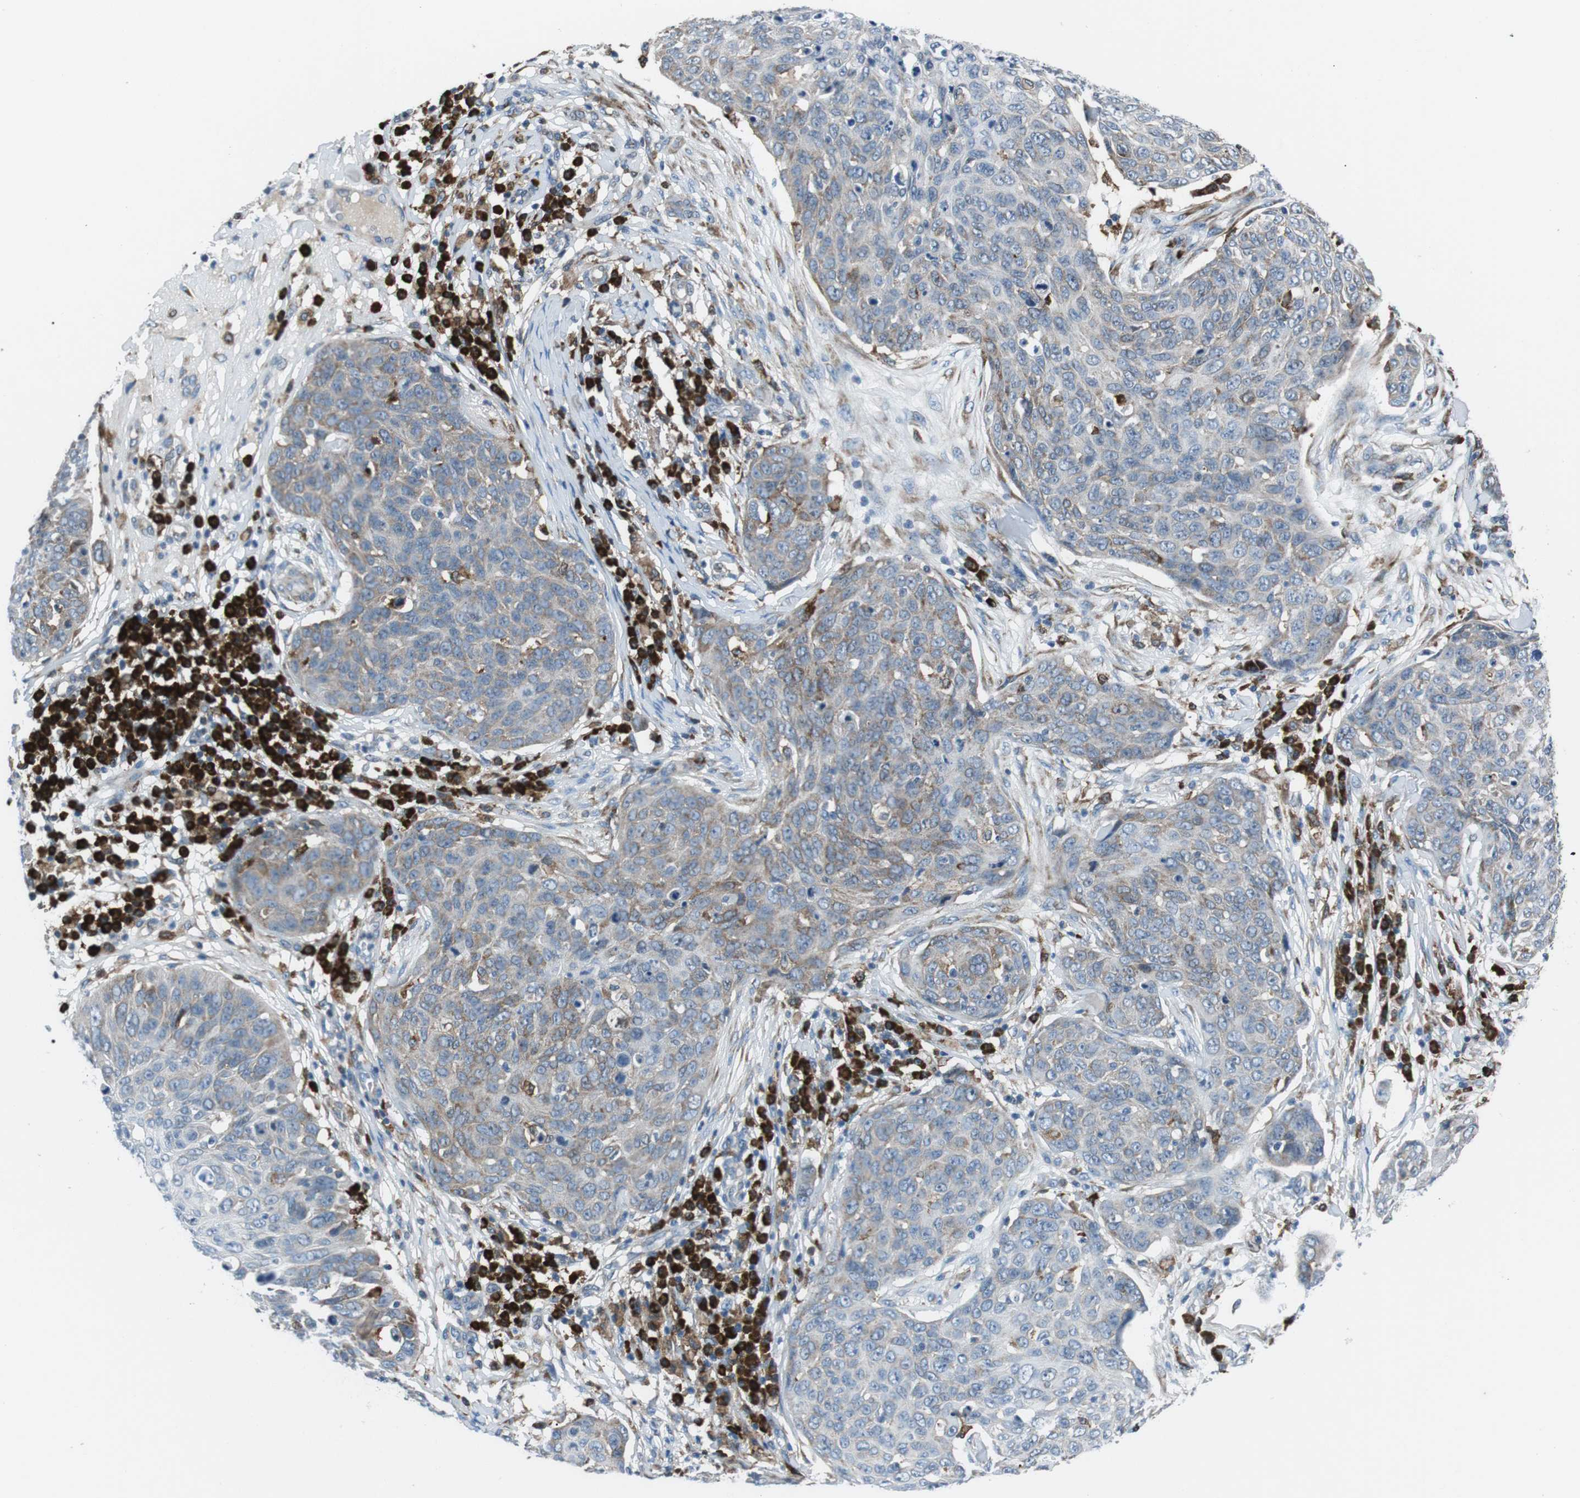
{"staining": {"intensity": "weak", "quantity": "25%-75%", "location": "cytoplasmic/membranous"}, "tissue": "skin cancer", "cell_type": "Tumor cells", "image_type": "cancer", "snomed": [{"axis": "morphology", "description": "Squamous cell carcinoma in situ, NOS"}, {"axis": "morphology", "description": "Squamous cell carcinoma, NOS"}, {"axis": "topography", "description": "Skin"}], "caption": "Human skin cancer stained for a protein (brown) demonstrates weak cytoplasmic/membranous positive staining in approximately 25%-75% of tumor cells.", "gene": "BLNK", "patient": {"sex": "male", "age": 93}}